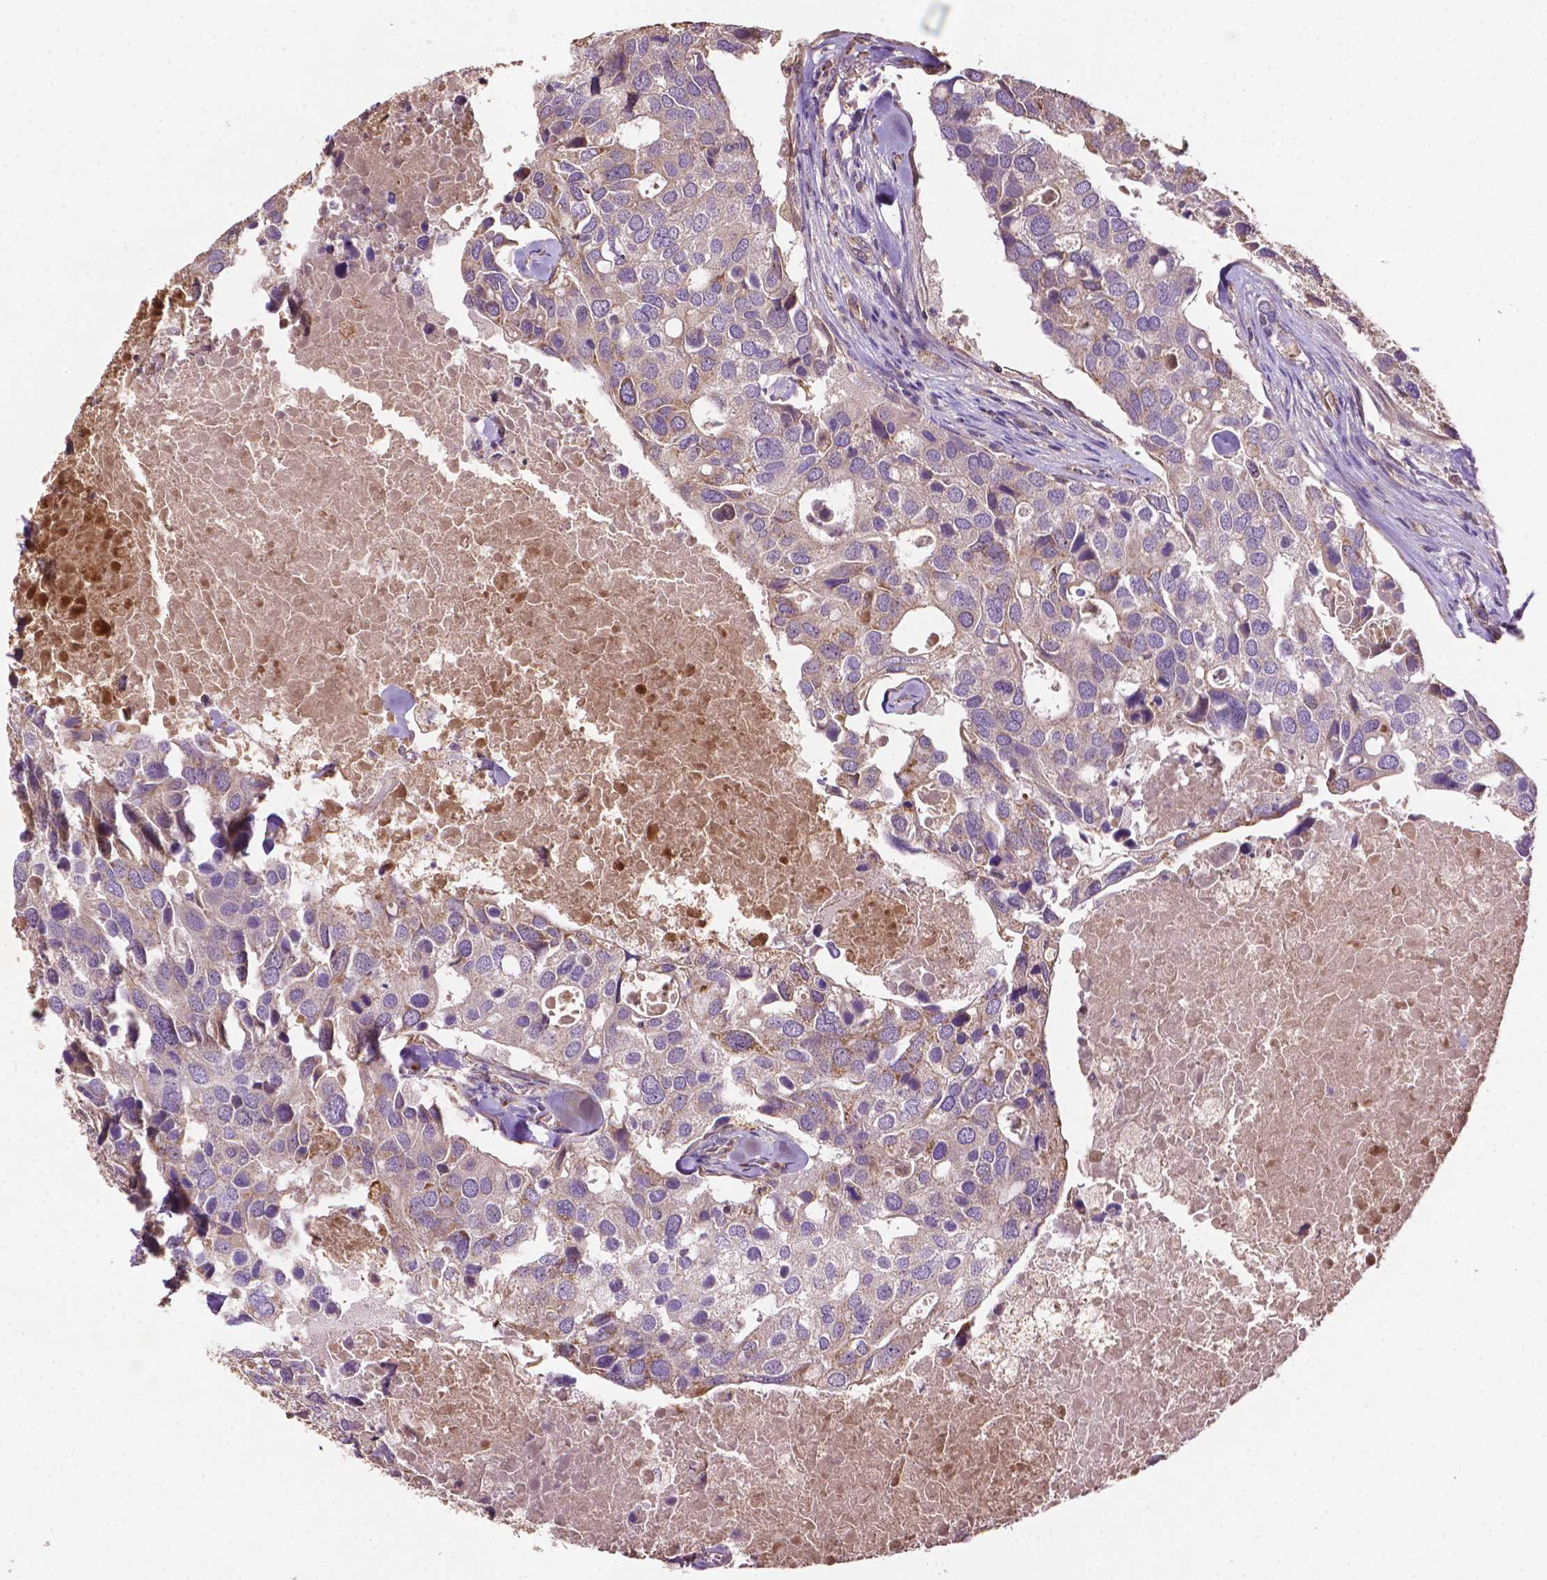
{"staining": {"intensity": "weak", "quantity": "<25%", "location": "cytoplasmic/membranous"}, "tissue": "breast cancer", "cell_type": "Tumor cells", "image_type": "cancer", "snomed": [{"axis": "morphology", "description": "Duct carcinoma"}, {"axis": "topography", "description": "Breast"}], "caption": "An image of intraductal carcinoma (breast) stained for a protein reveals no brown staining in tumor cells.", "gene": "LRR1", "patient": {"sex": "female", "age": 83}}